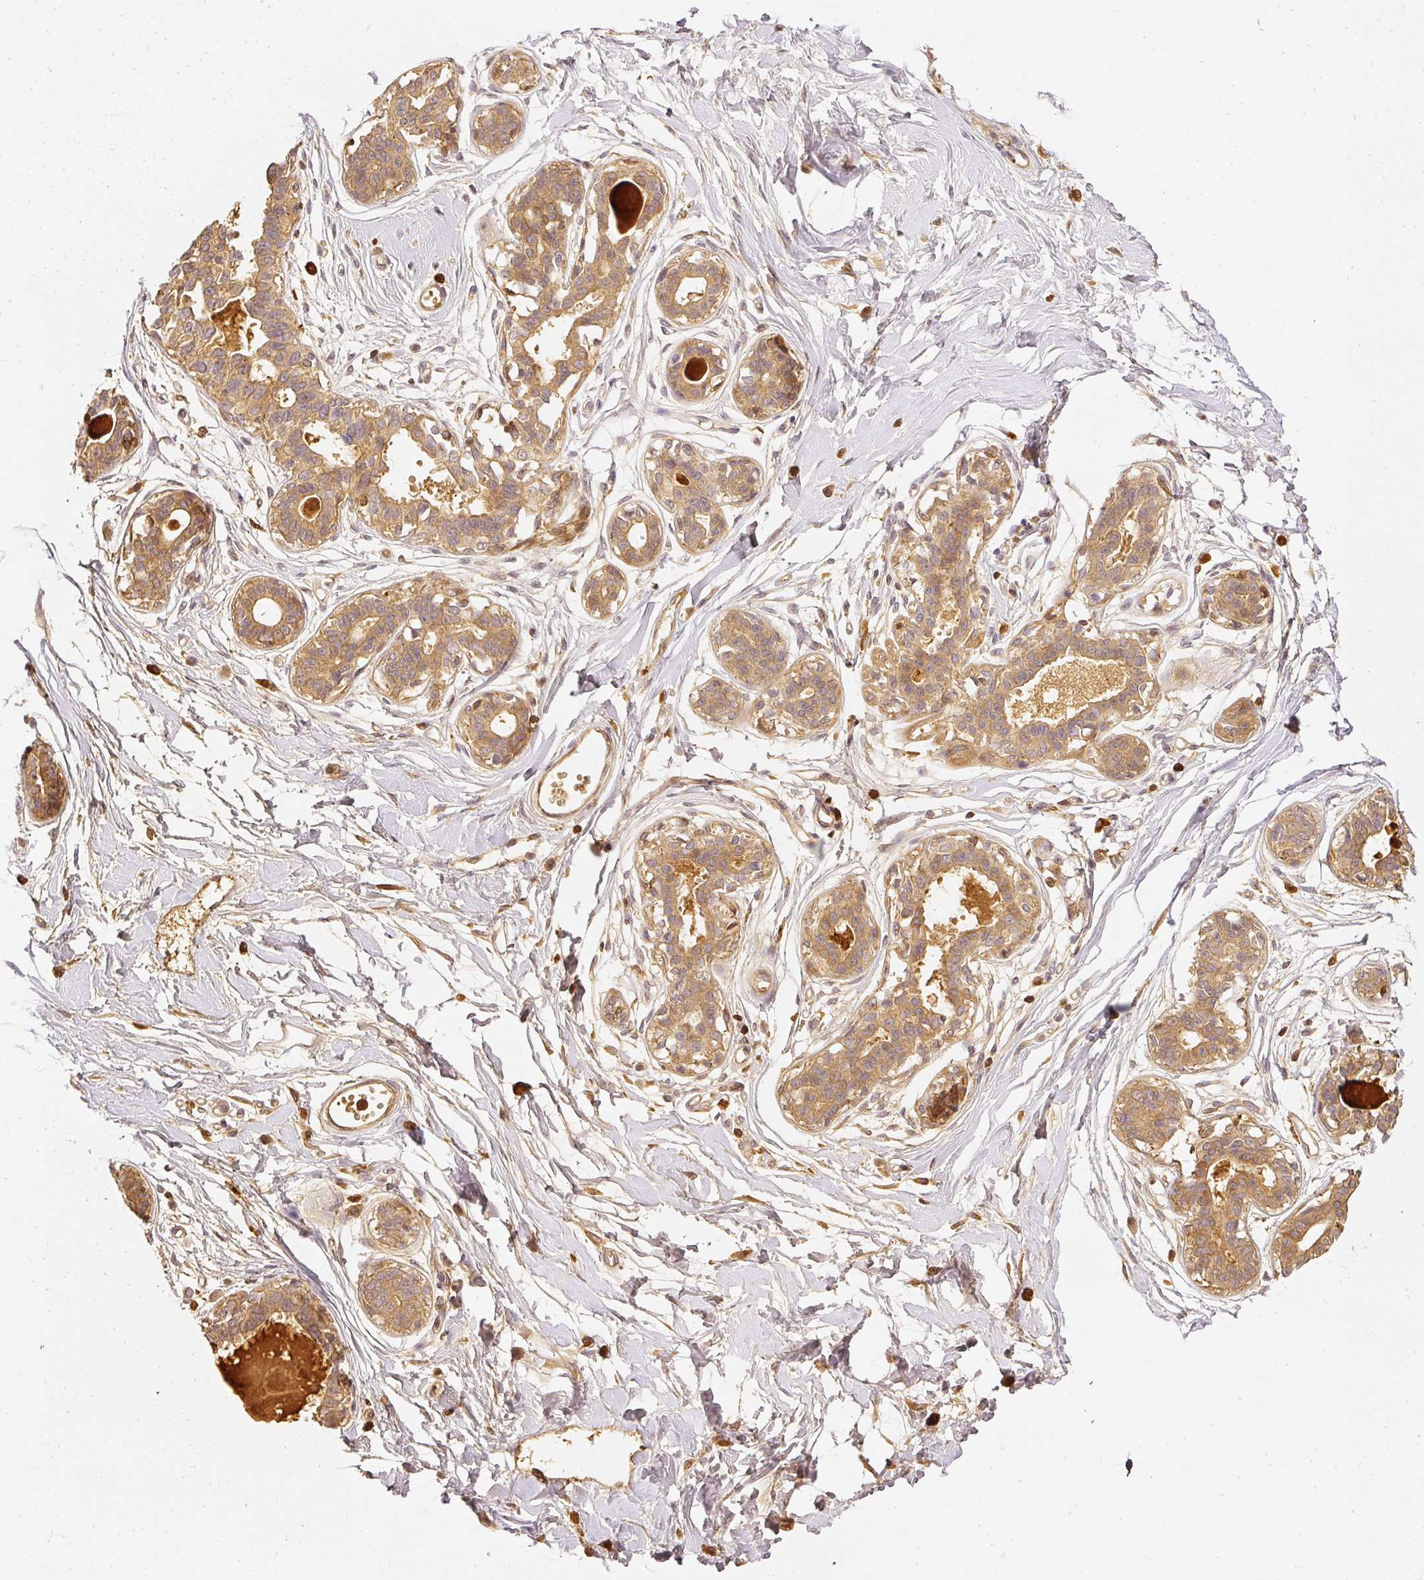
{"staining": {"intensity": "moderate", "quantity": ">75%", "location": "cytoplasmic/membranous"}, "tissue": "breast", "cell_type": "Adipocytes", "image_type": "normal", "snomed": [{"axis": "morphology", "description": "Normal tissue, NOS"}, {"axis": "topography", "description": "Breast"}], "caption": "Brown immunohistochemical staining in unremarkable breast shows moderate cytoplasmic/membranous staining in about >75% of adipocytes.", "gene": "PFN1", "patient": {"sex": "female", "age": 45}}